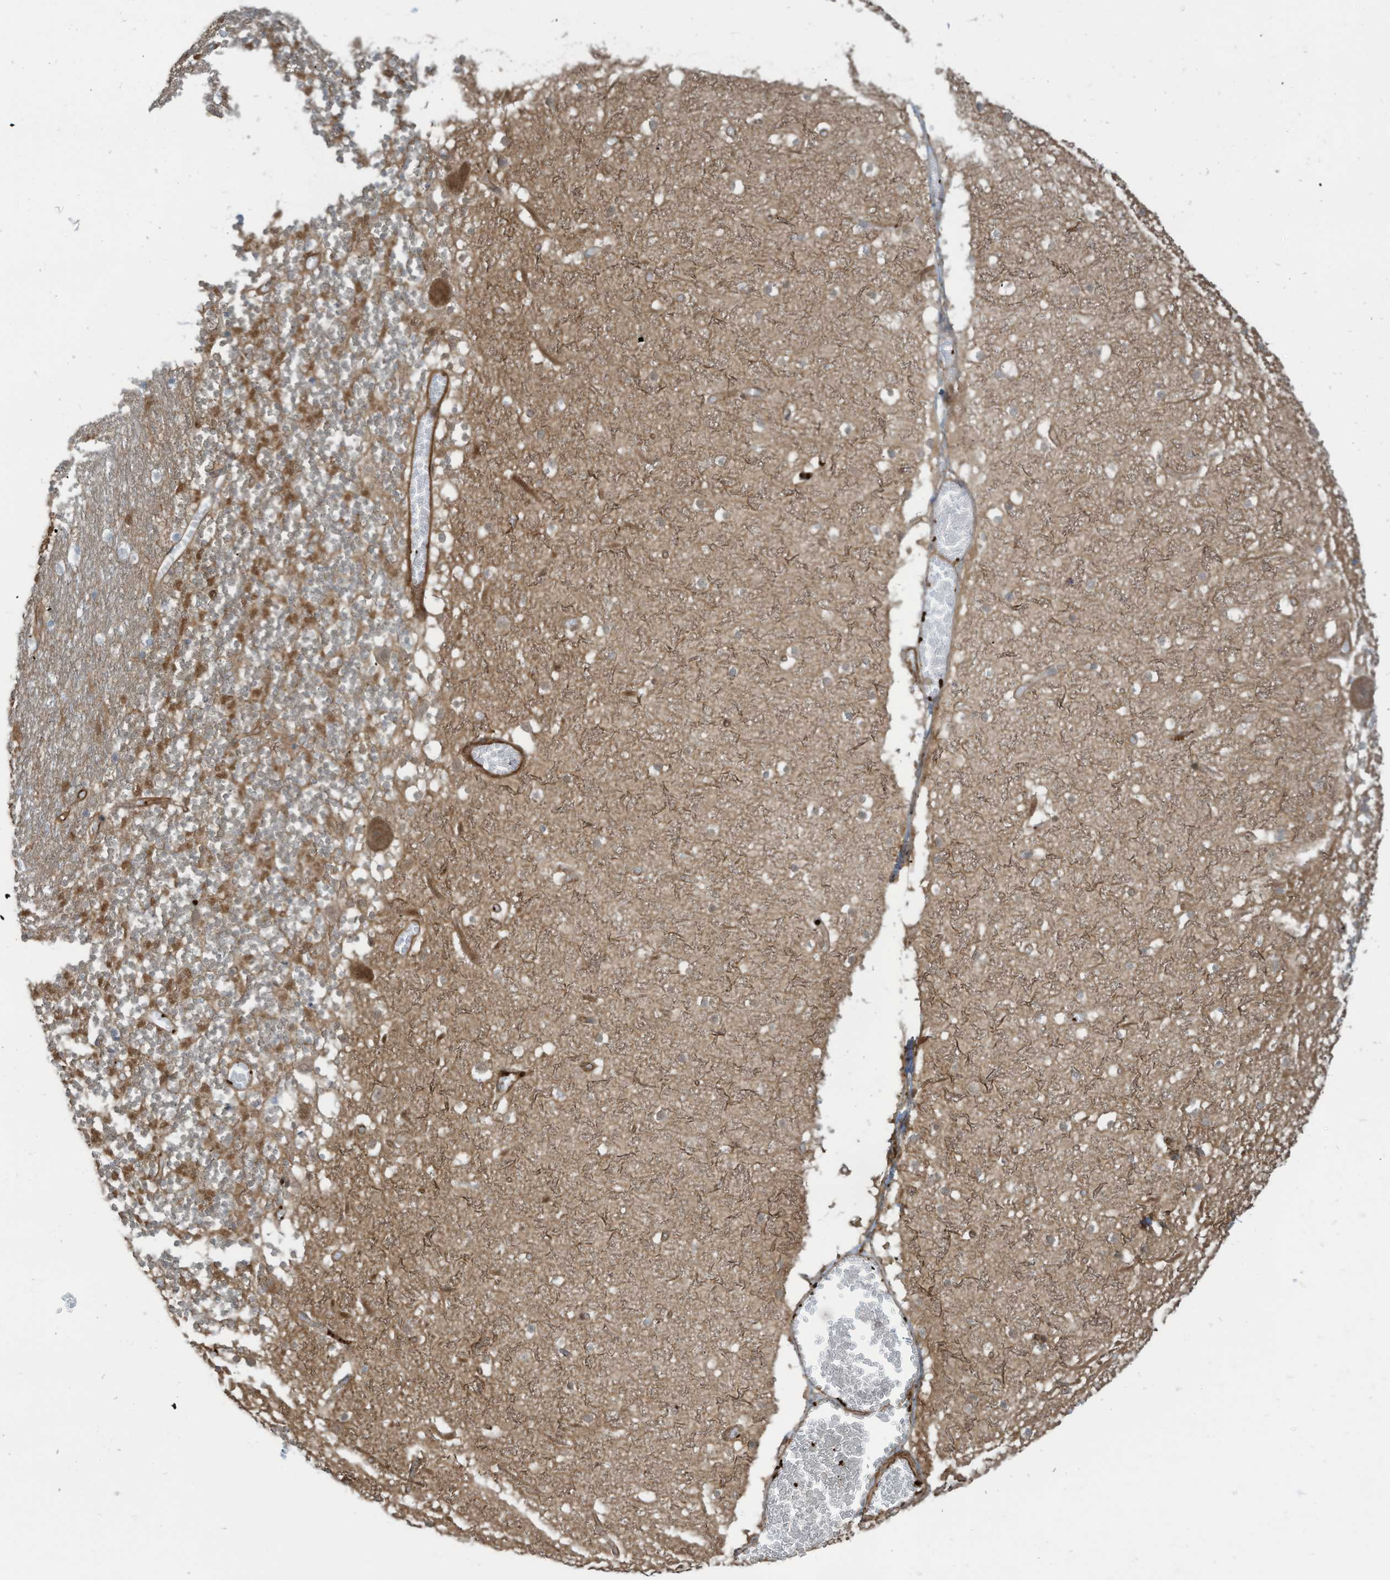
{"staining": {"intensity": "moderate", "quantity": ">75%", "location": "cytoplasmic/membranous"}, "tissue": "cerebellum", "cell_type": "Cells in granular layer", "image_type": "normal", "snomed": [{"axis": "morphology", "description": "Normal tissue, NOS"}, {"axis": "topography", "description": "Cerebellum"}], "caption": "Approximately >75% of cells in granular layer in unremarkable cerebellum exhibit moderate cytoplasmic/membranous protein staining as visualized by brown immunohistochemical staining.", "gene": "SLC9A2", "patient": {"sex": "female", "age": 28}}